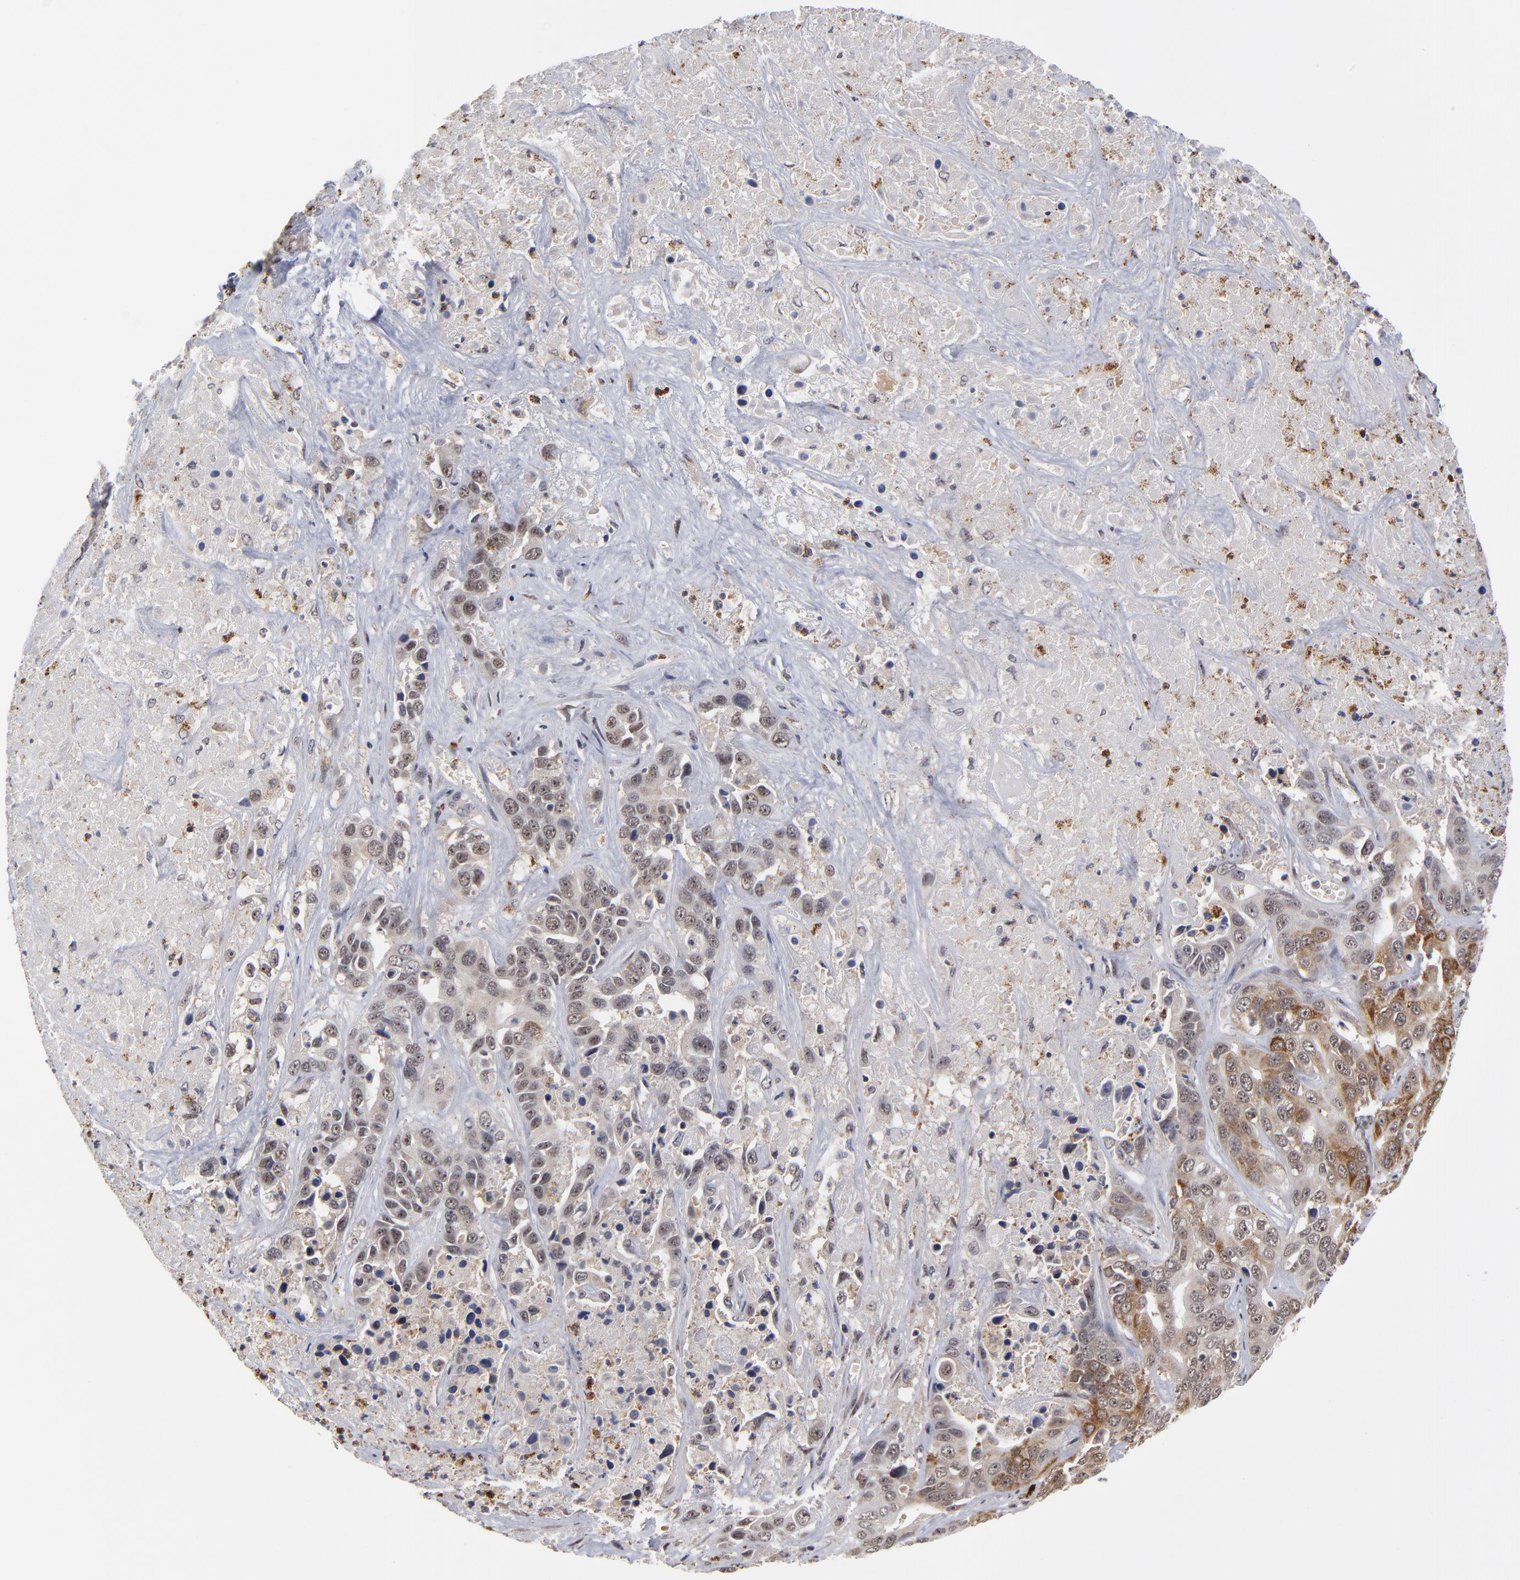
{"staining": {"intensity": "weak", "quantity": "25%-75%", "location": "cytoplasmic/membranous,nuclear"}, "tissue": "liver cancer", "cell_type": "Tumor cells", "image_type": "cancer", "snomed": [{"axis": "morphology", "description": "Cholangiocarcinoma"}, {"axis": "topography", "description": "Liver"}], "caption": "Immunohistochemistry (DAB) staining of liver cancer reveals weak cytoplasmic/membranous and nuclear protein staining in approximately 25%-75% of tumor cells.", "gene": "ZNF419", "patient": {"sex": "female", "age": 52}}